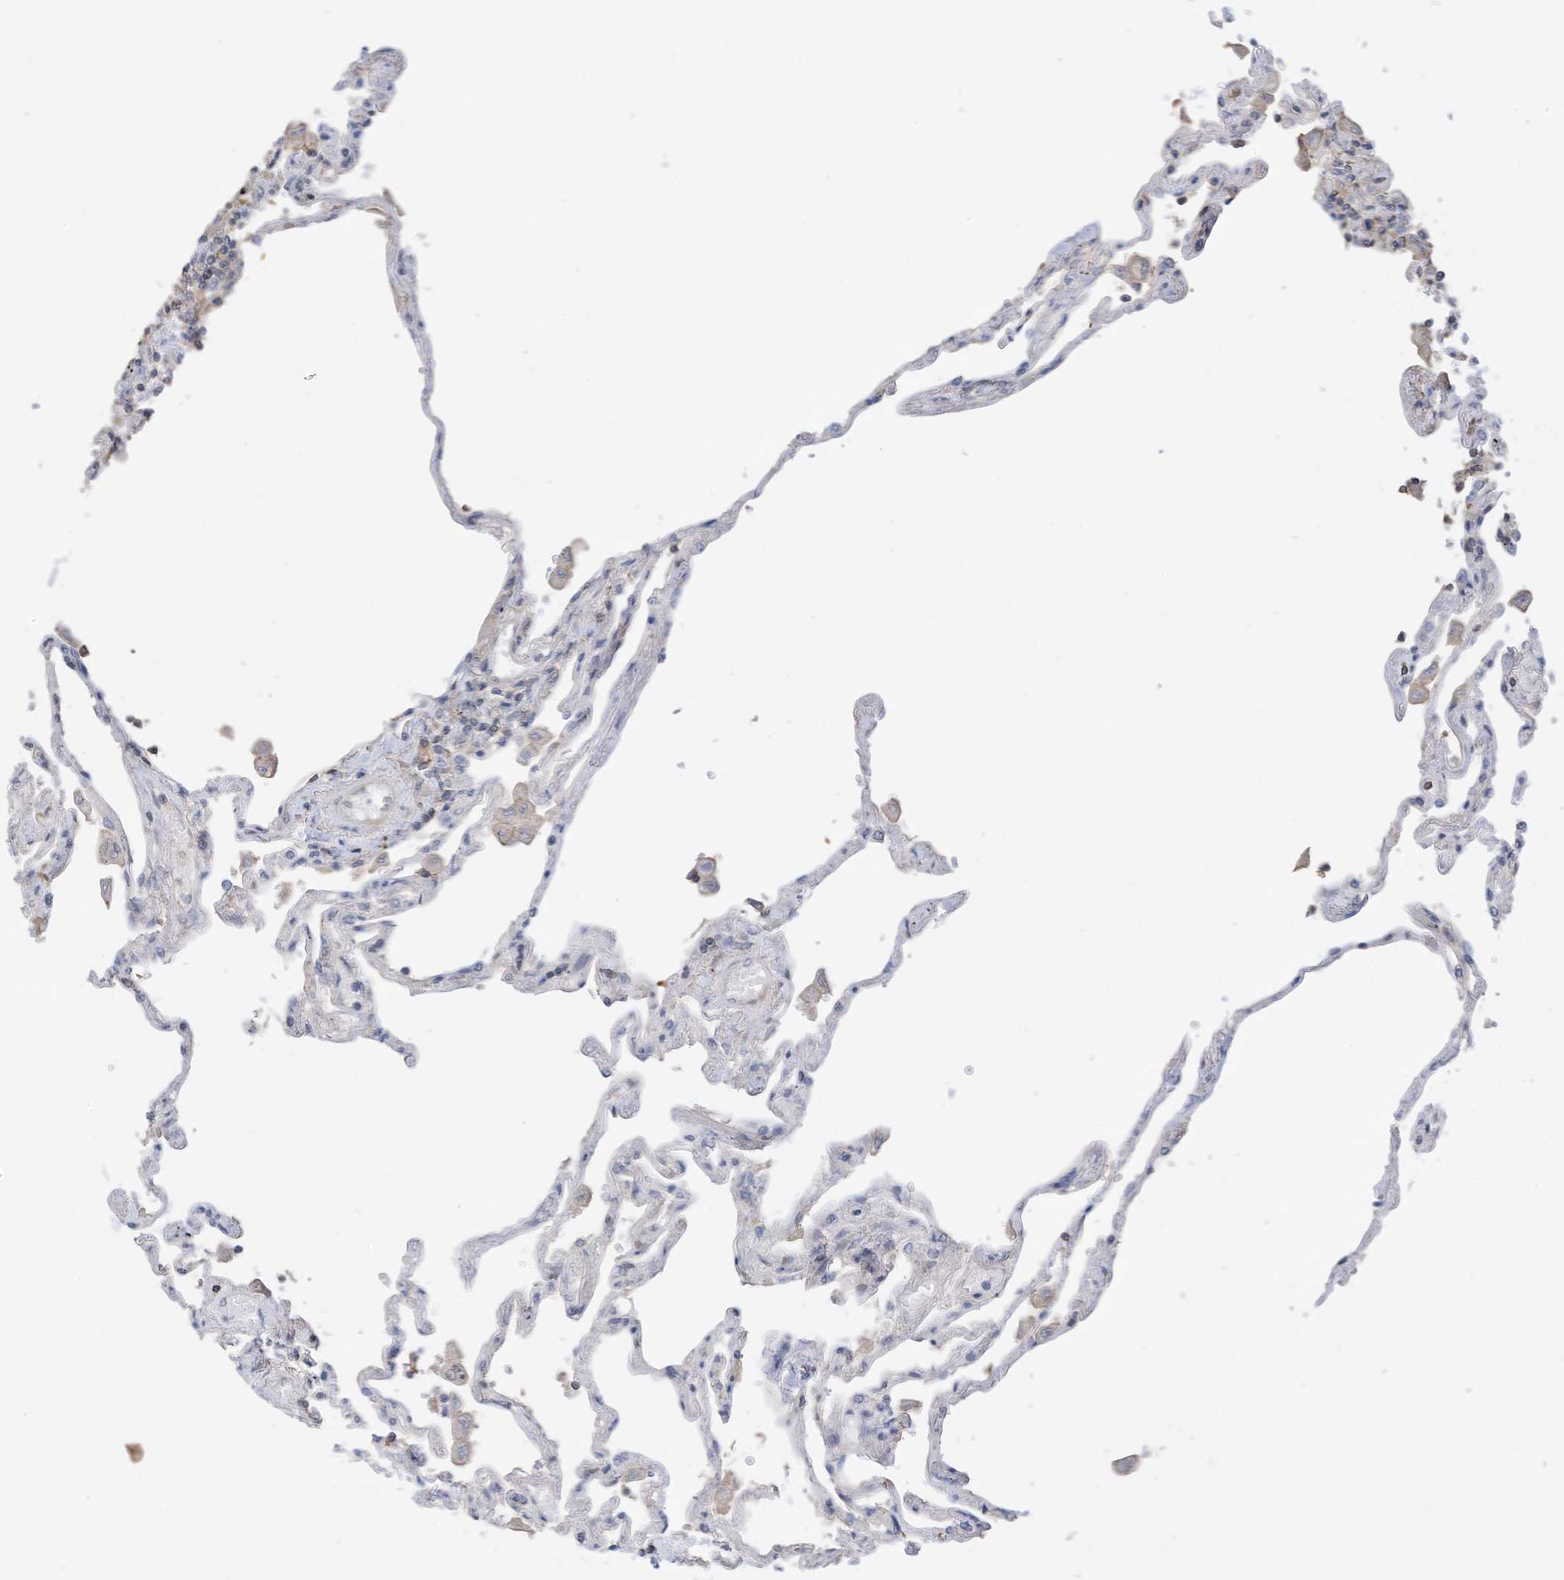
{"staining": {"intensity": "negative", "quantity": "none", "location": "none"}, "tissue": "lung", "cell_type": "Alveolar cells", "image_type": "normal", "snomed": [{"axis": "morphology", "description": "Normal tissue, NOS"}, {"axis": "topography", "description": "Lung"}], "caption": "Immunohistochemistry of benign lung reveals no expression in alveolar cells. Brightfield microscopy of IHC stained with DAB (3,3'-diaminobenzidine) (brown) and hematoxylin (blue), captured at high magnification.", "gene": "SLFN14", "patient": {"sex": "female", "age": 67}}